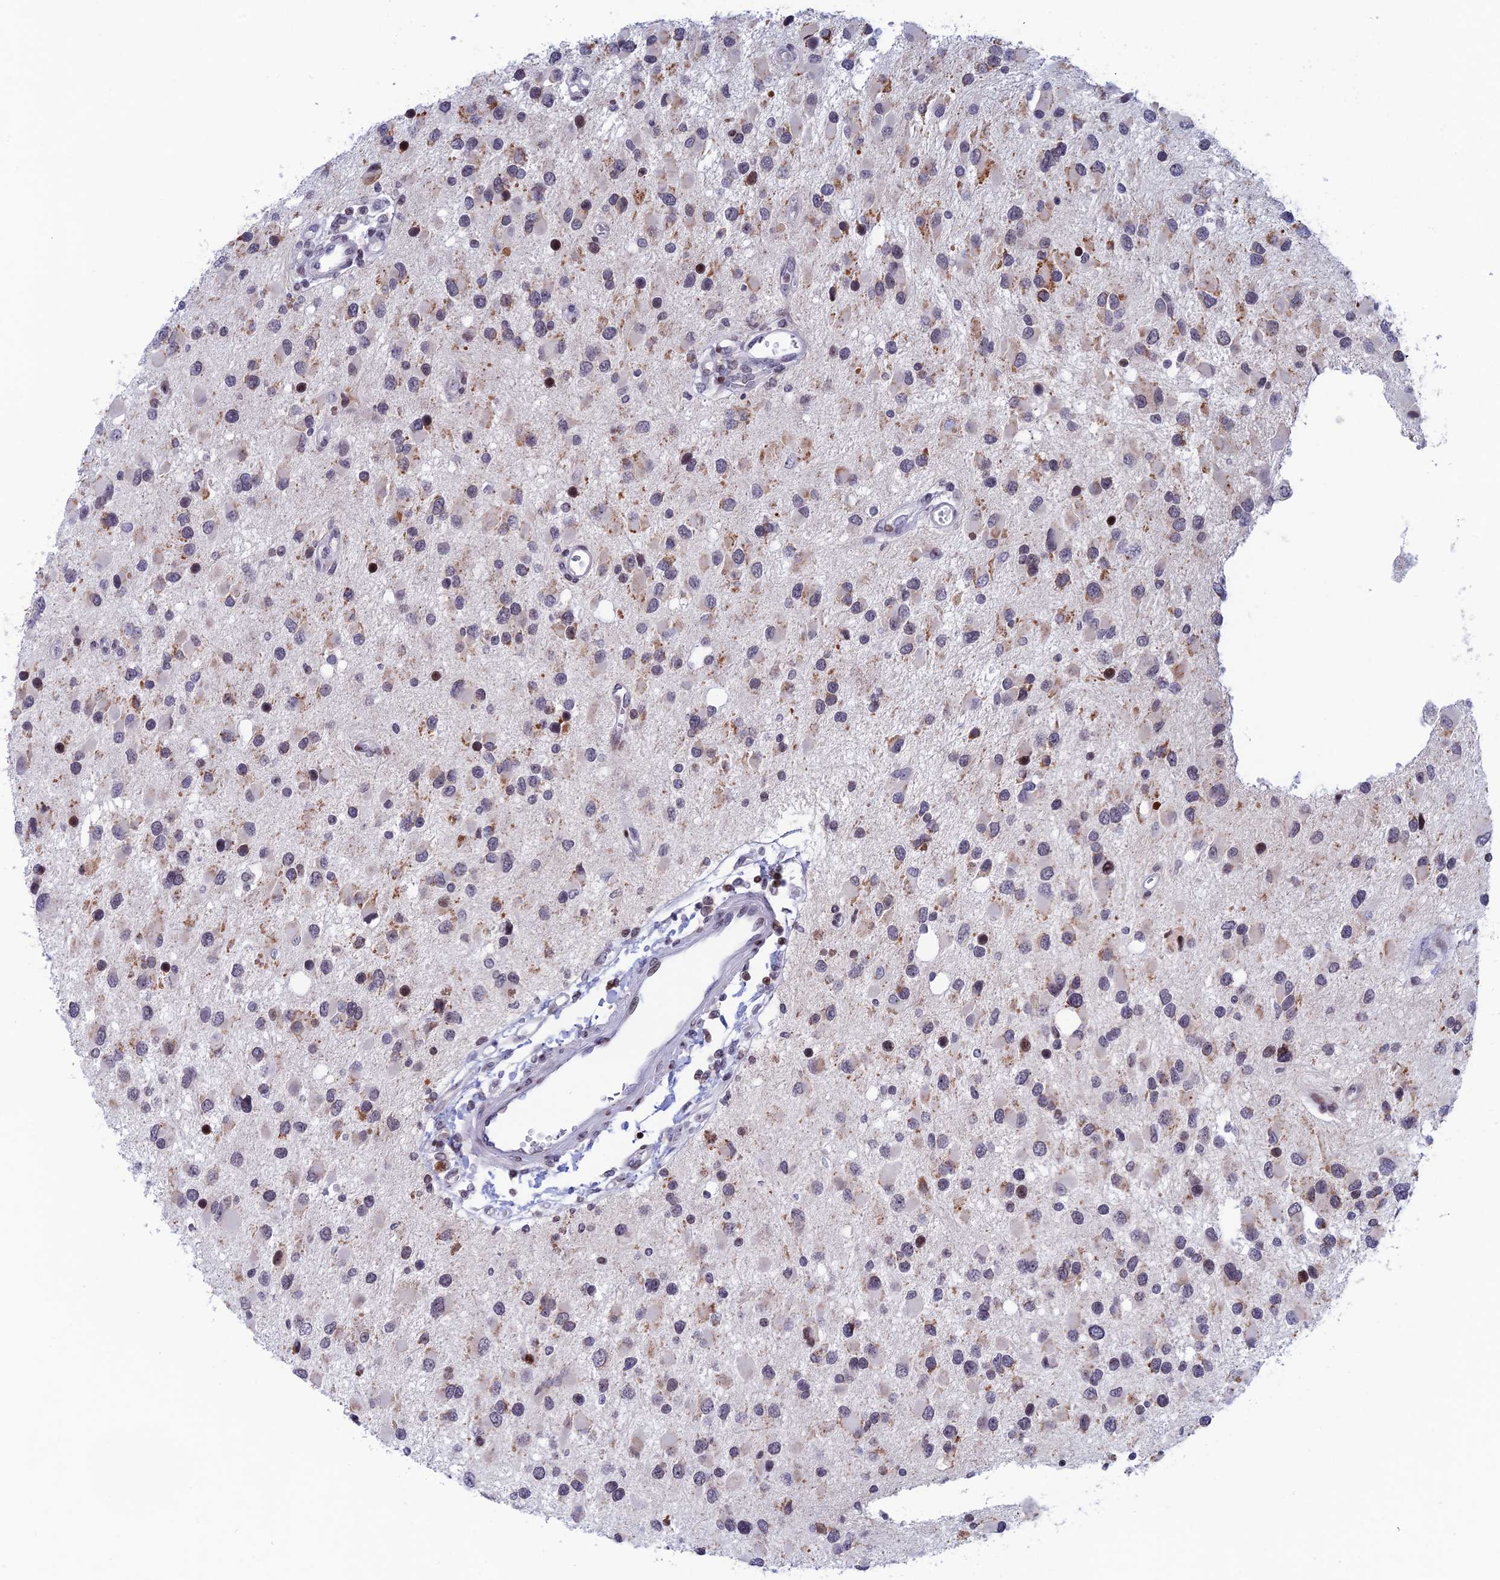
{"staining": {"intensity": "moderate", "quantity": "<25%", "location": "cytoplasmic/membranous"}, "tissue": "glioma", "cell_type": "Tumor cells", "image_type": "cancer", "snomed": [{"axis": "morphology", "description": "Glioma, malignant, High grade"}, {"axis": "topography", "description": "Brain"}], "caption": "Protein staining of glioma tissue exhibits moderate cytoplasmic/membranous expression in approximately <25% of tumor cells.", "gene": "AFF3", "patient": {"sex": "male", "age": 53}}